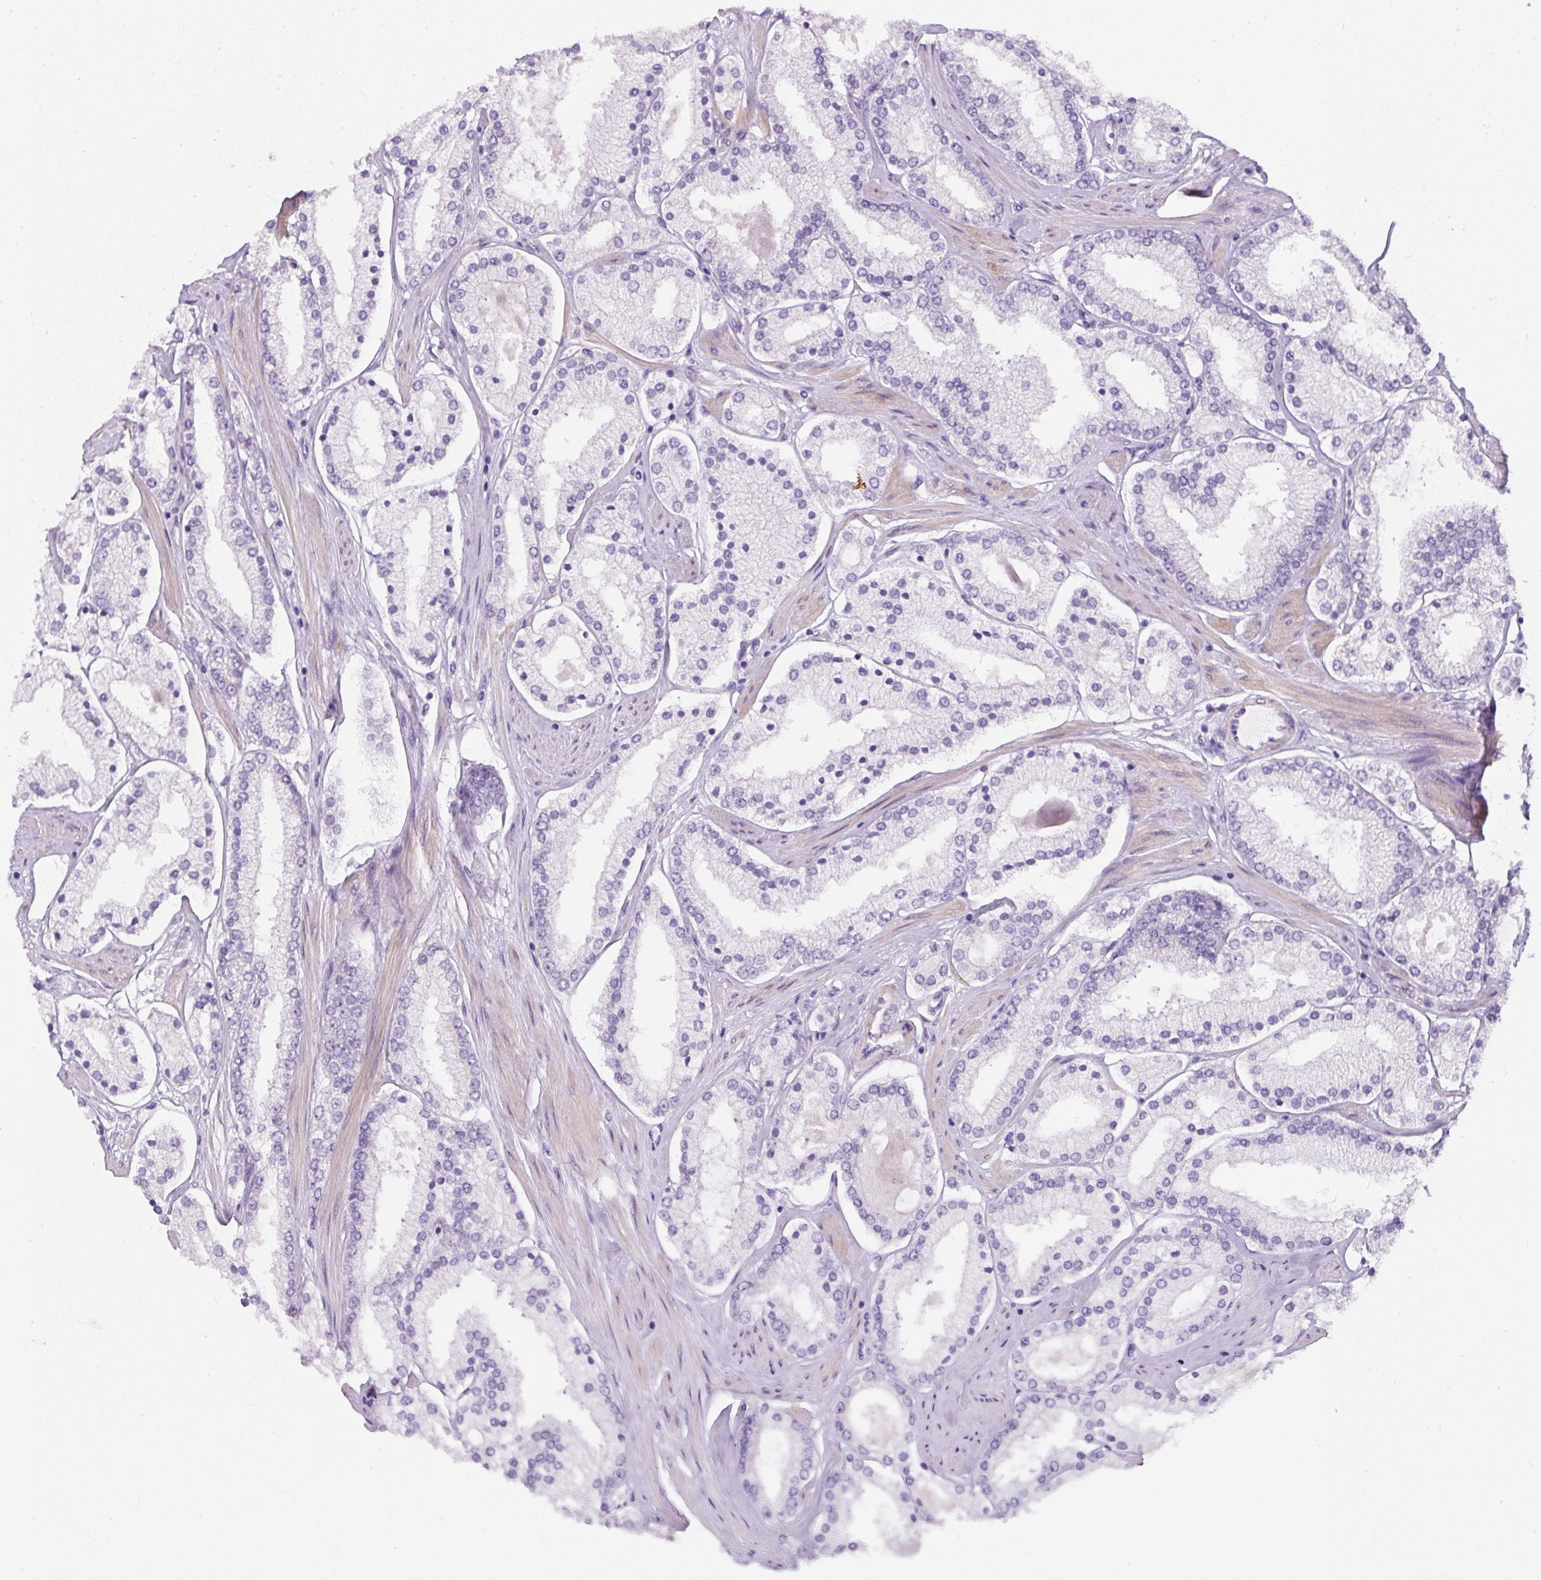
{"staining": {"intensity": "negative", "quantity": "none", "location": "none"}, "tissue": "prostate cancer", "cell_type": "Tumor cells", "image_type": "cancer", "snomed": [{"axis": "morphology", "description": "Adenocarcinoma, Low grade"}, {"axis": "topography", "description": "Prostate"}], "caption": "Prostate cancer (low-grade adenocarcinoma) stained for a protein using immunohistochemistry (IHC) displays no expression tumor cells.", "gene": "ERAP2", "patient": {"sex": "male", "age": 42}}